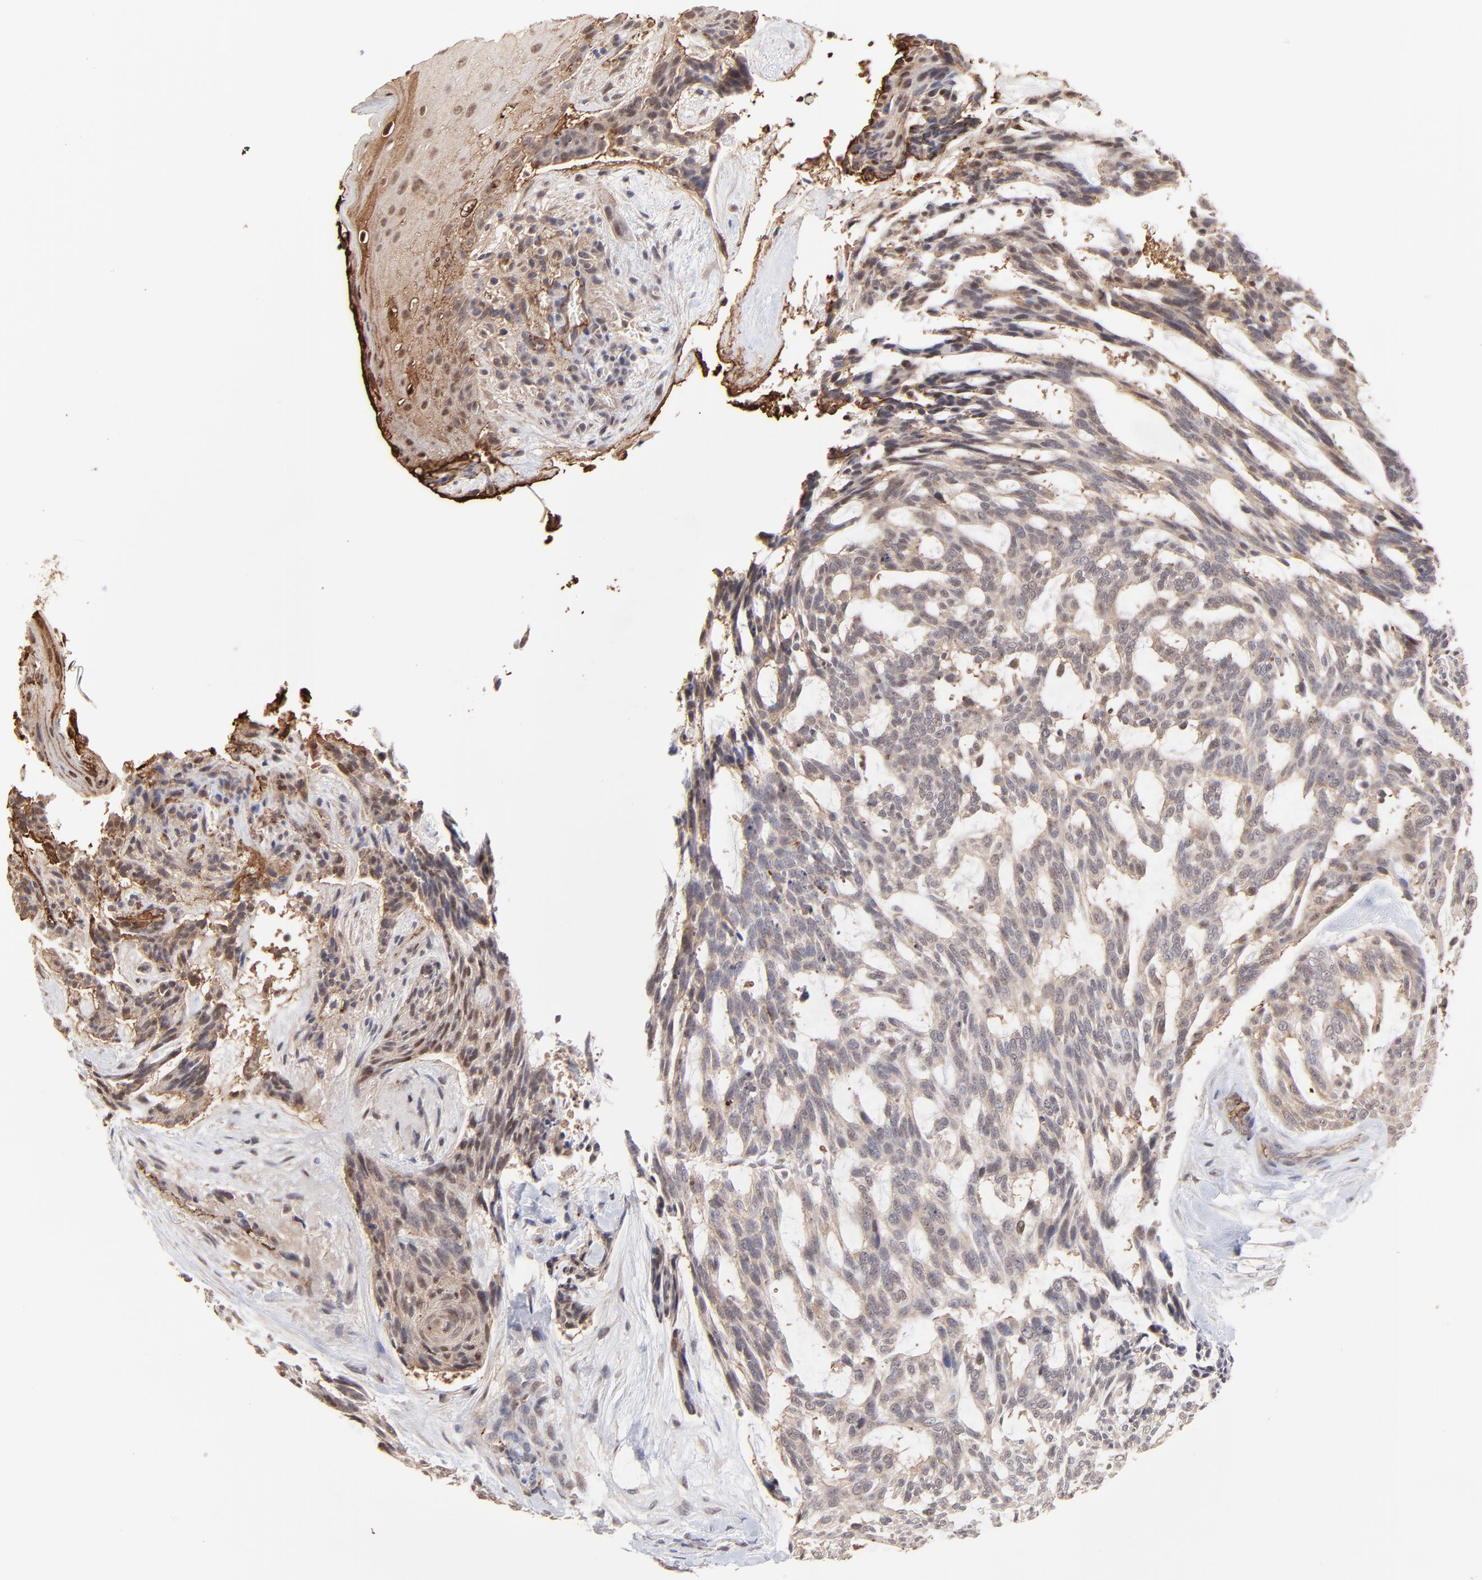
{"staining": {"intensity": "weak", "quantity": "<25%", "location": "cytoplasmic/membranous,nuclear"}, "tissue": "skin cancer", "cell_type": "Tumor cells", "image_type": "cancer", "snomed": [{"axis": "morphology", "description": "Normal tissue, NOS"}, {"axis": "morphology", "description": "Basal cell carcinoma"}, {"axis": "topography", "description": "Skin"}], "caption": "The photomicrograph exhibits no staining of tumor cells in skin basal cell carcinoma.", "gene": "PSMD14", "patient": {"sex": "female", "age": 71}}